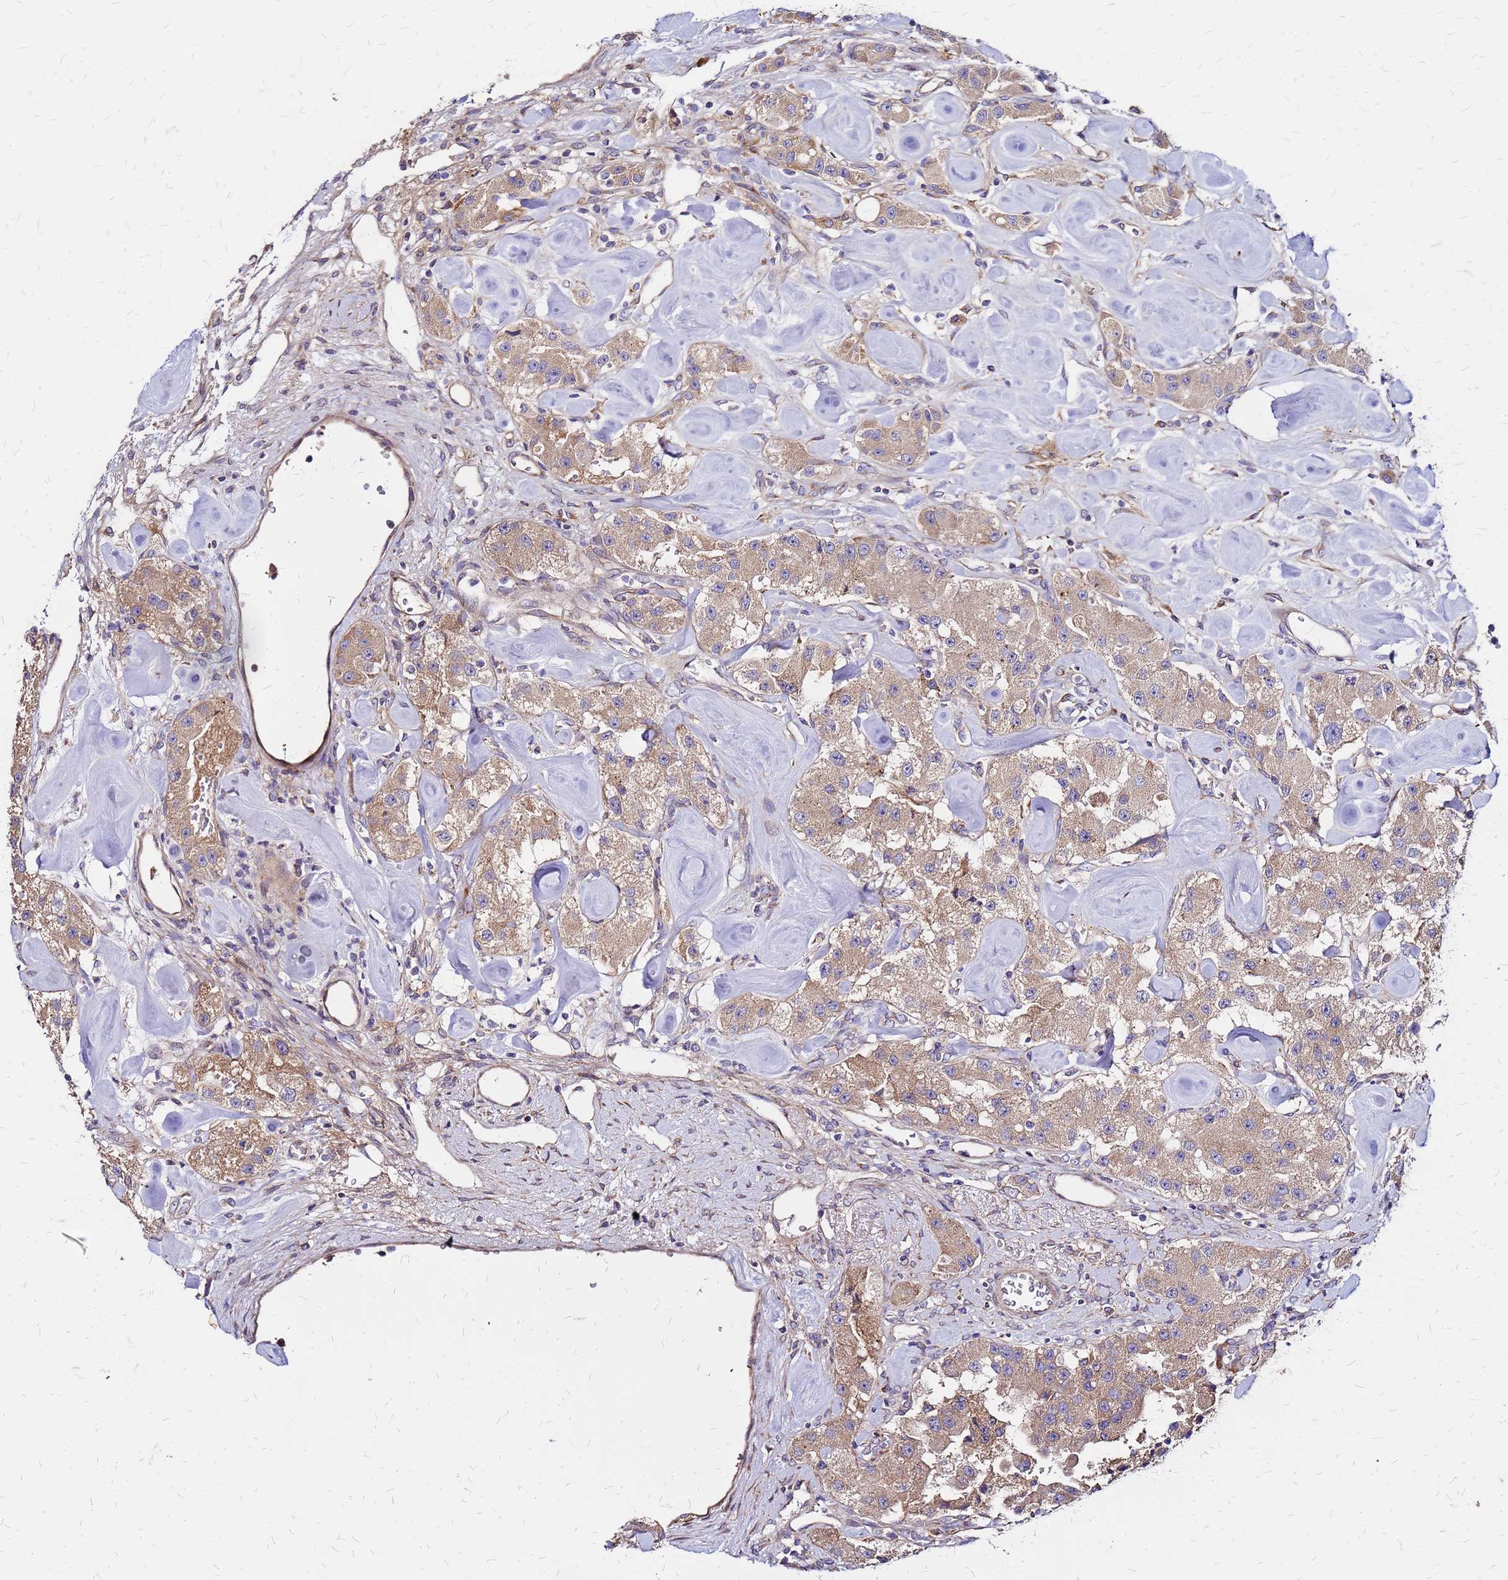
{"staining": {"intensity": "moderate", "quantity": ">75%", "location": "cytoplasmic/membranous"}, "tissue": "carcinoid", "cell_type": "Tumor cells", "image_type": "cancer", "snomed": [{"axis": "morphology", "description": "Carcinoid, malignant, NOS"}, {"axis": "topography", "description": "Pancreas"}], "caption": "Carcinoid stained for a protein exhibits moderate cytoplasmic/membranous positivity in tumor cells.", "gene": "VMO1", "patient": {"sex": "male", "age": 41}}